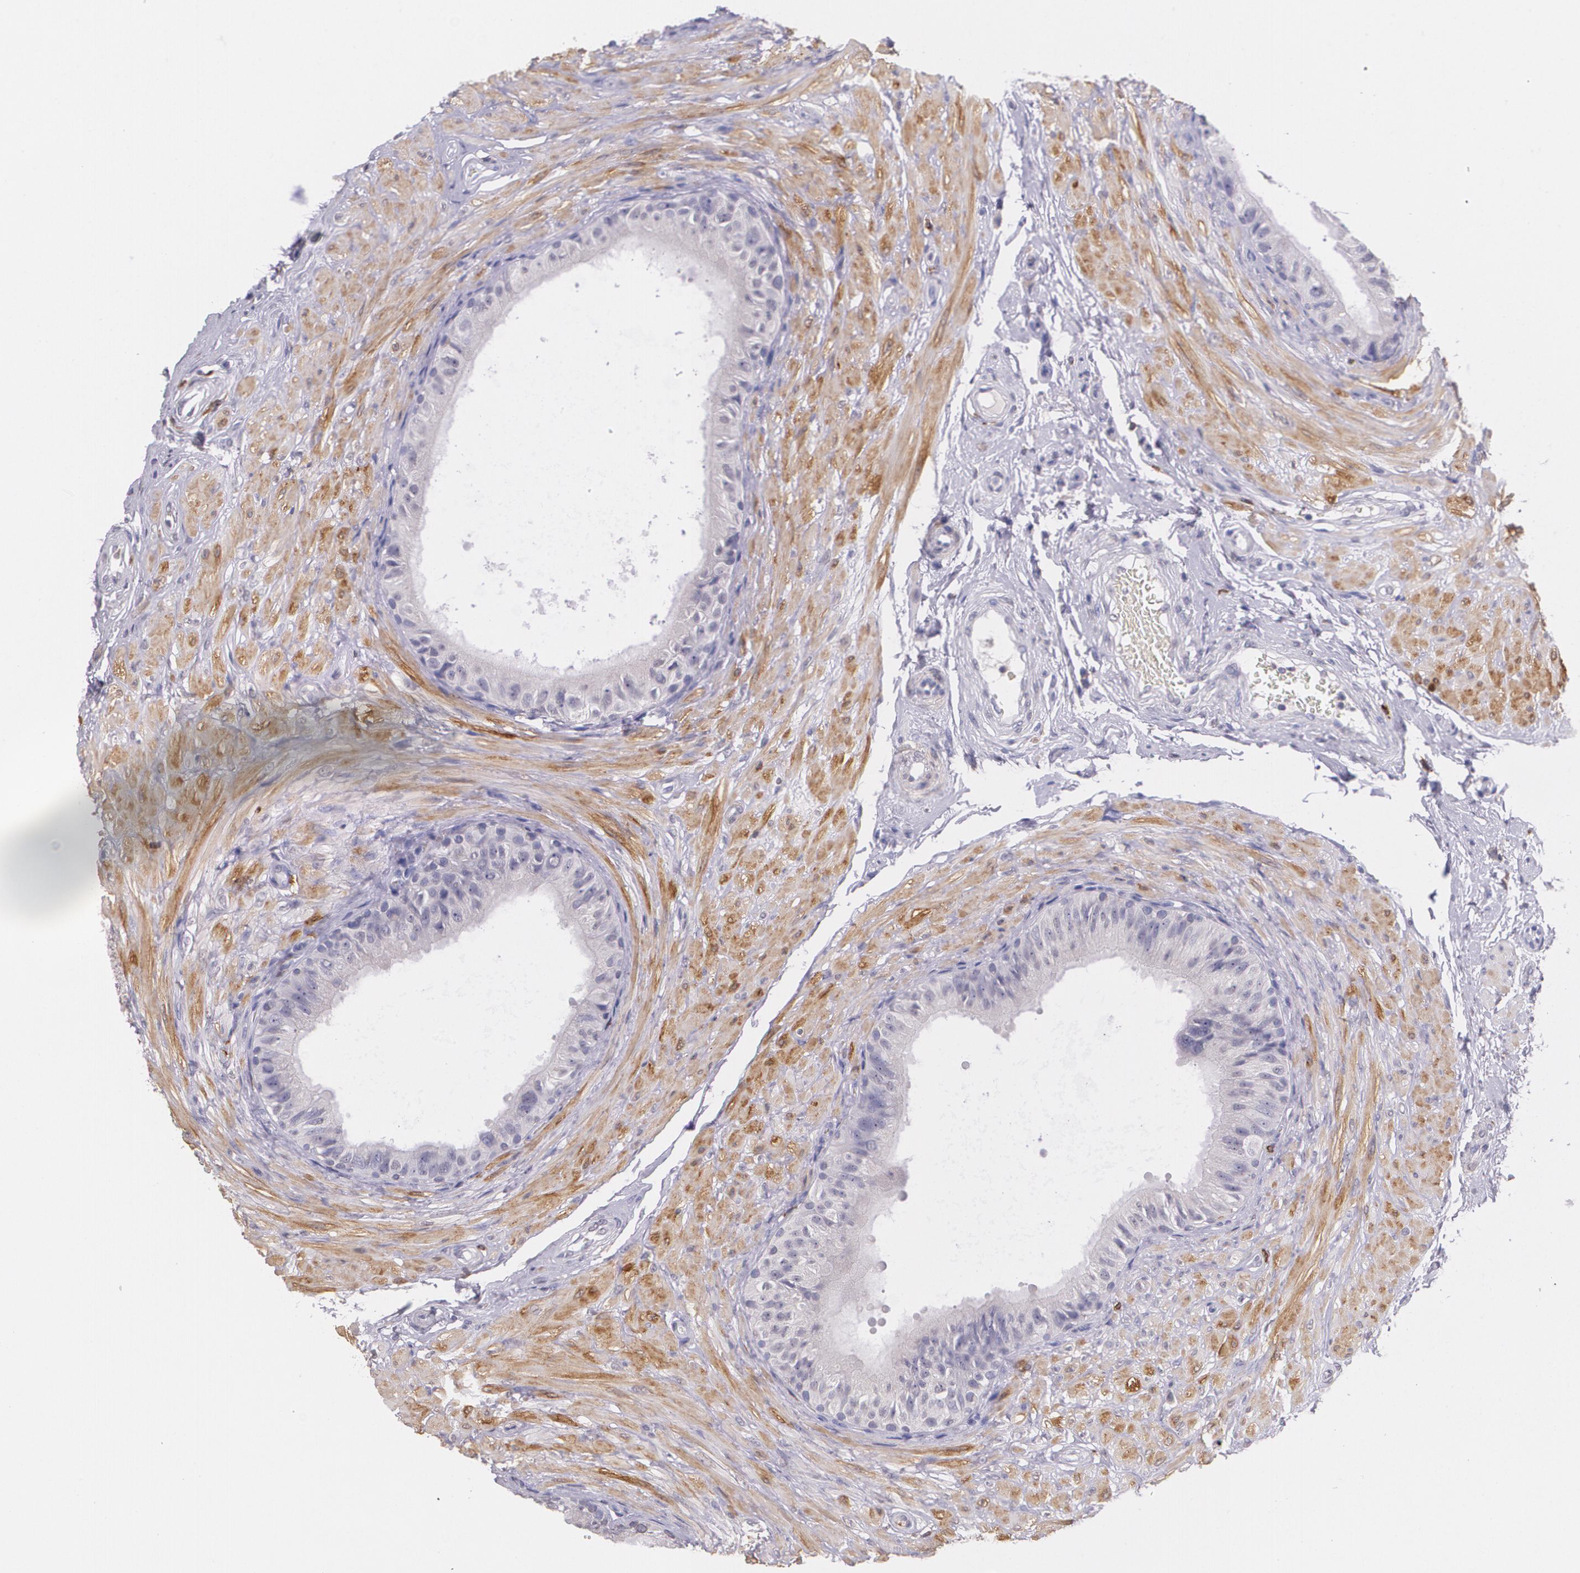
{"staining": {"intensity": "strong", "quantity": "25%-75%", "location": "cytoplasmic/membranous"}, "tissue": "epididymis", "cell_type": "Glandular cells", "image_type": "normal", "snomed": [{"axis": "morphology", "description": "Normal tissue, NOS"}, {"axis": "topography", "description": "Epididymis"}], "caption": "Immunohistochemistry (IHC) image of unremarkable epididymis: epididymis stained using IHC demonstrates high levels of strong protein expression localized specifically in the cytoplasmic/membranous of glandular cells, appearing as a cytoplasmic/membranous brown color.", "gene": "RTN1", "patient": {"sex": "male", "age": 68}}